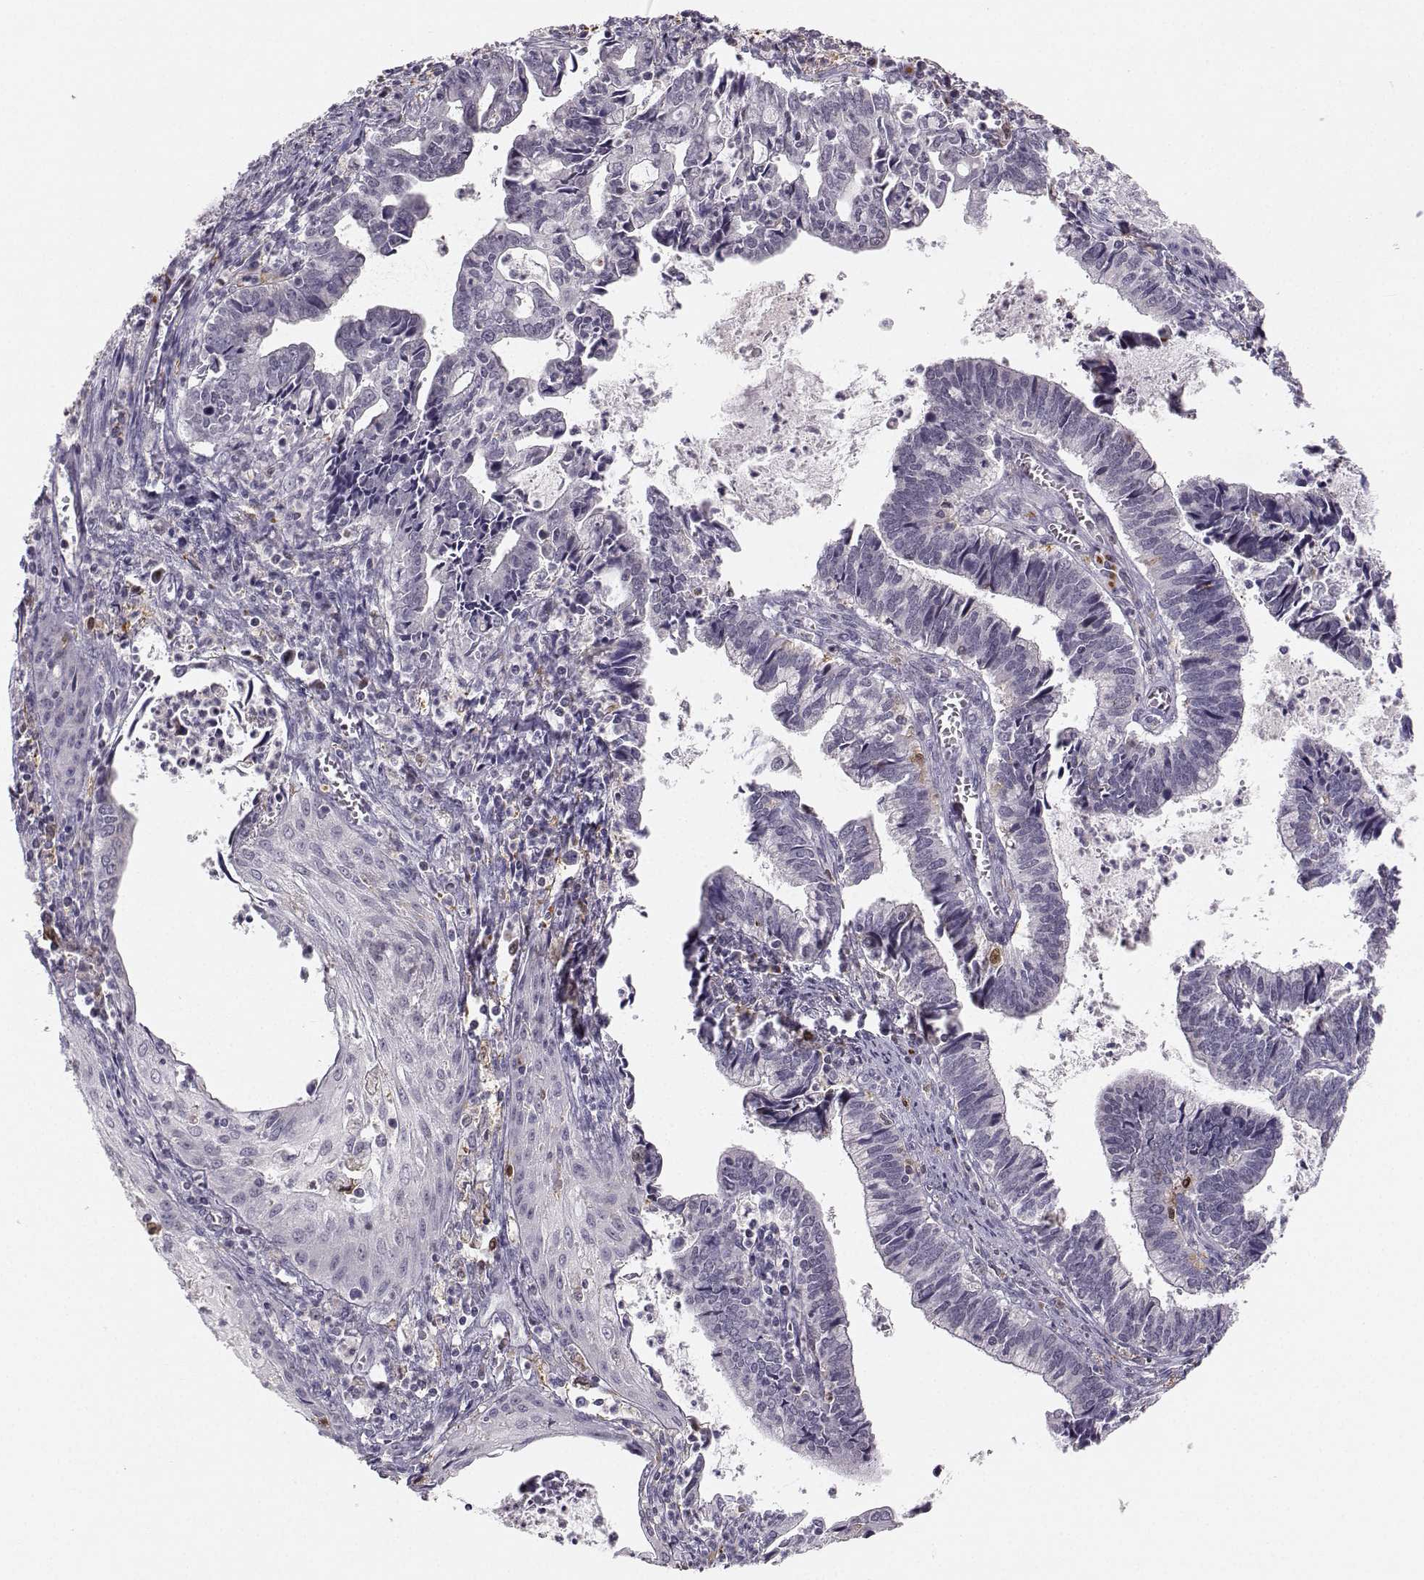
{"staining": {"intensity": "negative", "quantity": "none", "location": "none"}, "tissue": "cervical cancer", "cell_type": "Tumor cells", "image_type": "cancer", "snomed": [{"axis": "morphology", "description": "Adenocarcinoma, NOS"}, {"axis": "topography", "description": "Cervix"}], "caption": "Immunohistochemistry of cervical adenocarcinoma reveals no positivity in tumor cells.", "gene": "HTR7", "patient": {"sex": "female", "age": 42}}